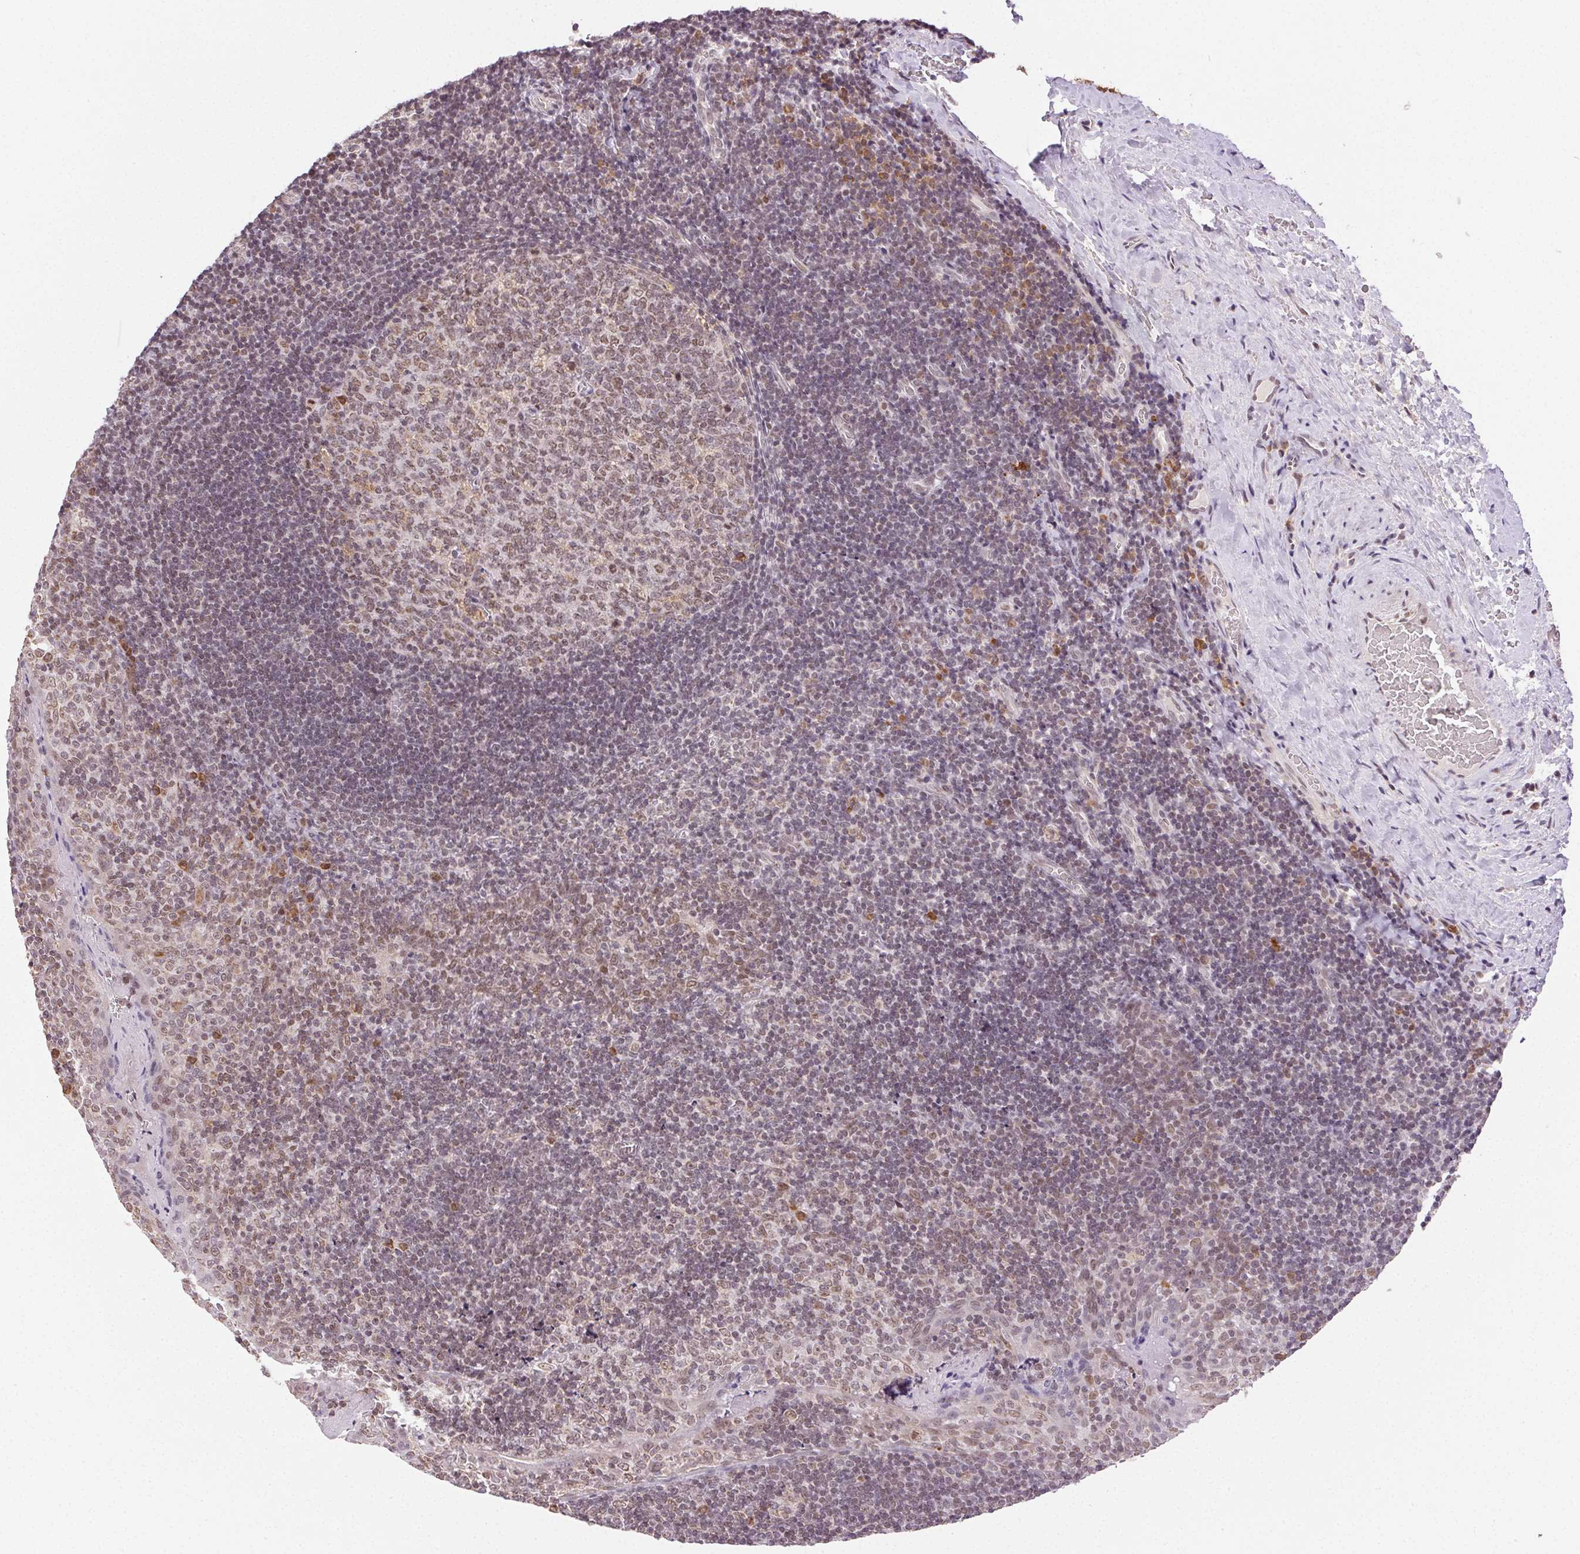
{"staining": {"intensity": "weak", "quantity": "25%-75%", "location": "cytoplasmic/membranous,nuclear"}, "tissue": "tonsil", "cell_type": "Germinal center cells", "image_type": "normal", "snomed": [{"axis": "morphology", "description": "Normal tissue, NOS"}, {"axis": "morphology", "description": "Inflammation, NOS"}, {"axis": "topography", "description": "Tonsil"}], "caption": "A brown stain shows weak cytoplasmic/membranous,nuclear expression of a protein in germinal center cells of unremarkable human tonsil.", "gene": "PIWIL4", "patient": {"sex": "female", "age": 31}}